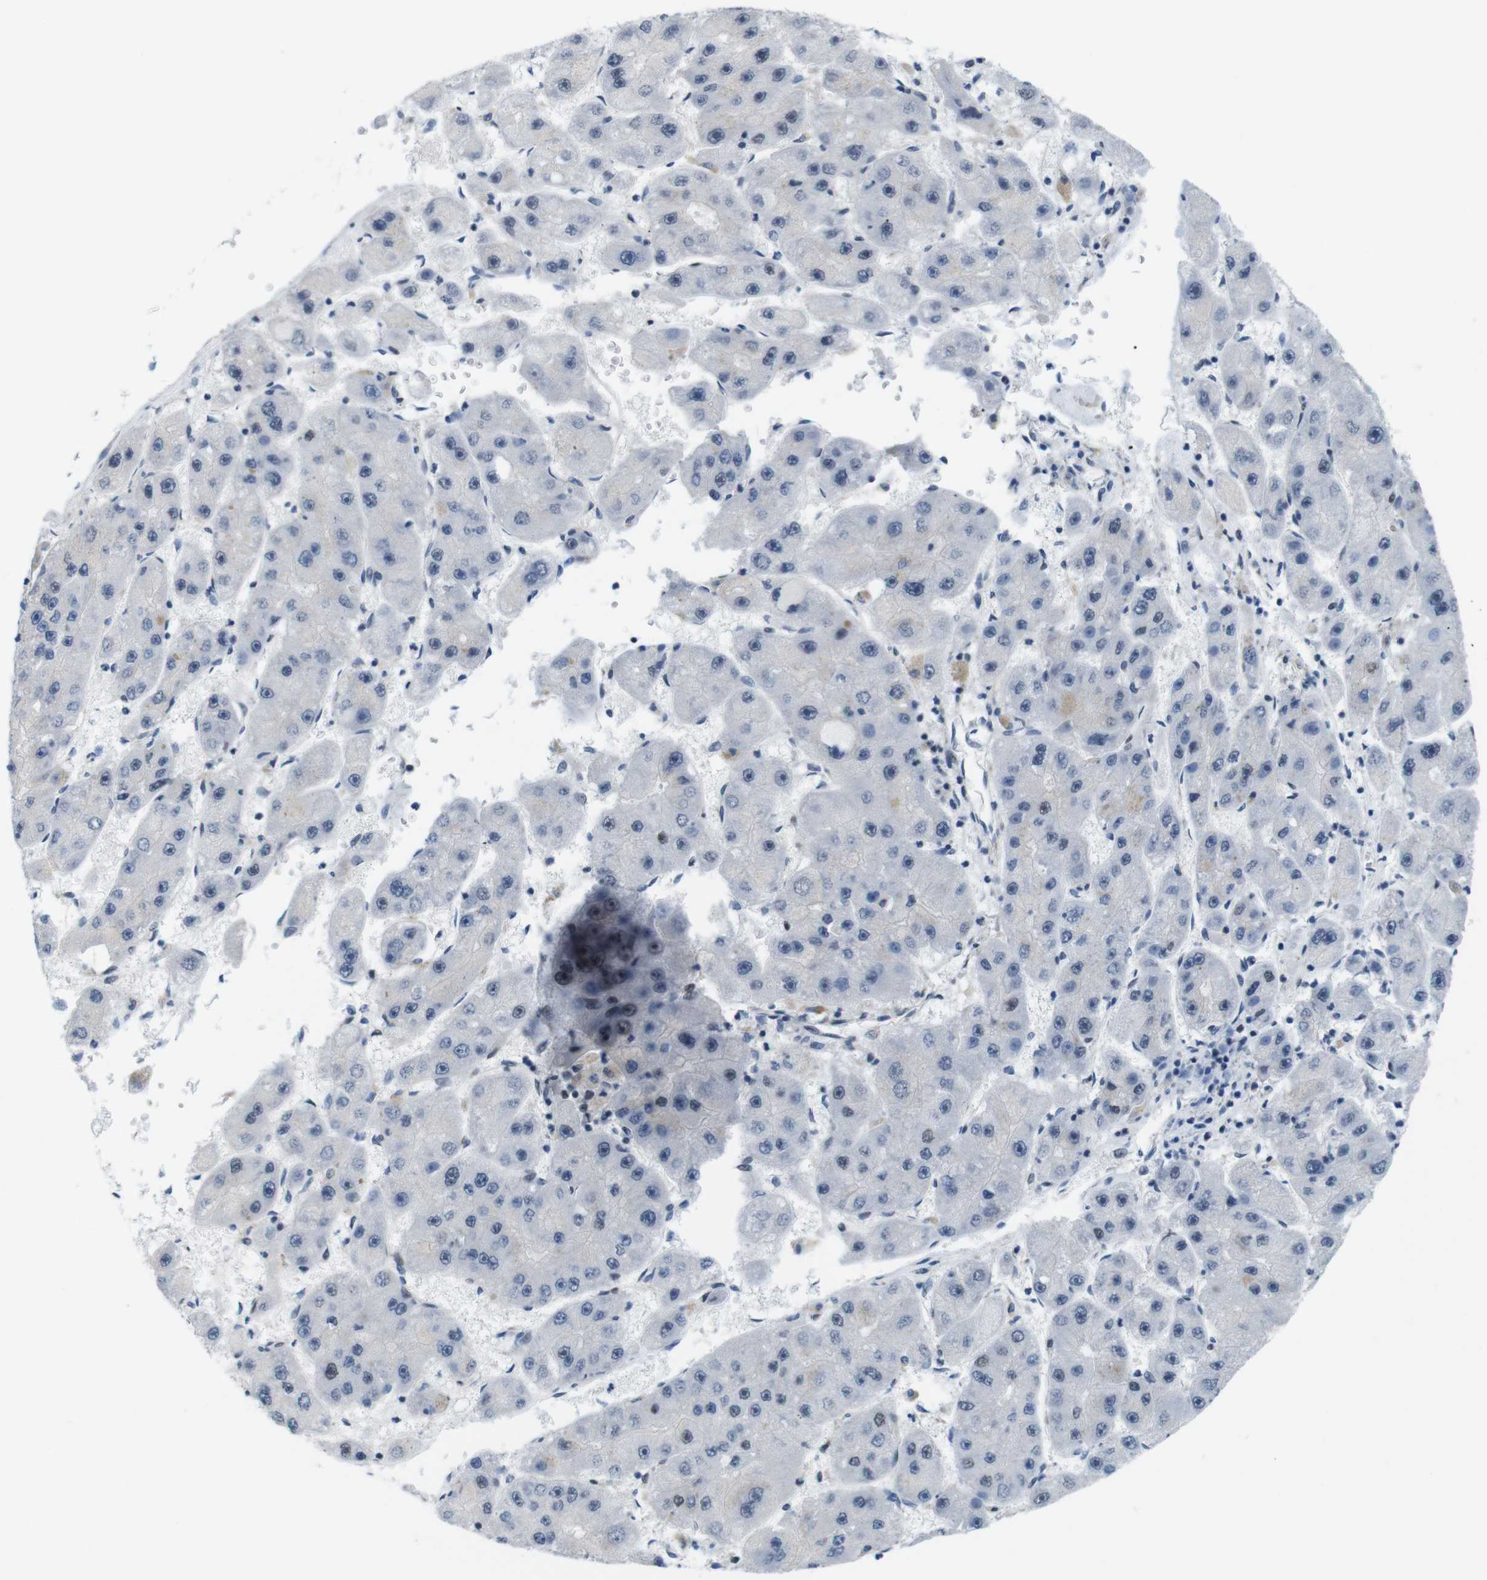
{"staining": {"intensity": "negative", "quantity": "none", "location": "none"}, "tissue": "liver cancer", "cell_type": "Tumor cells", "image_type": "cancer", "snomed": [{"axis": "morphology", "description": "Carcinoma, Hepatocellular, NOS"}, {"axis": "topography", "description": "Liver"}], "caption": "Immunohistochemistry (IHC) photomicrograph of human liver hepatocellular carcinoma stained for a protein (brown), which exhibits no expression in tumor cells. (Brightfield microscopy of DAB immunohistochemistry at high magnification).", "gene": "SMCO2", "patient": {"sex": "female", "age": 61}}